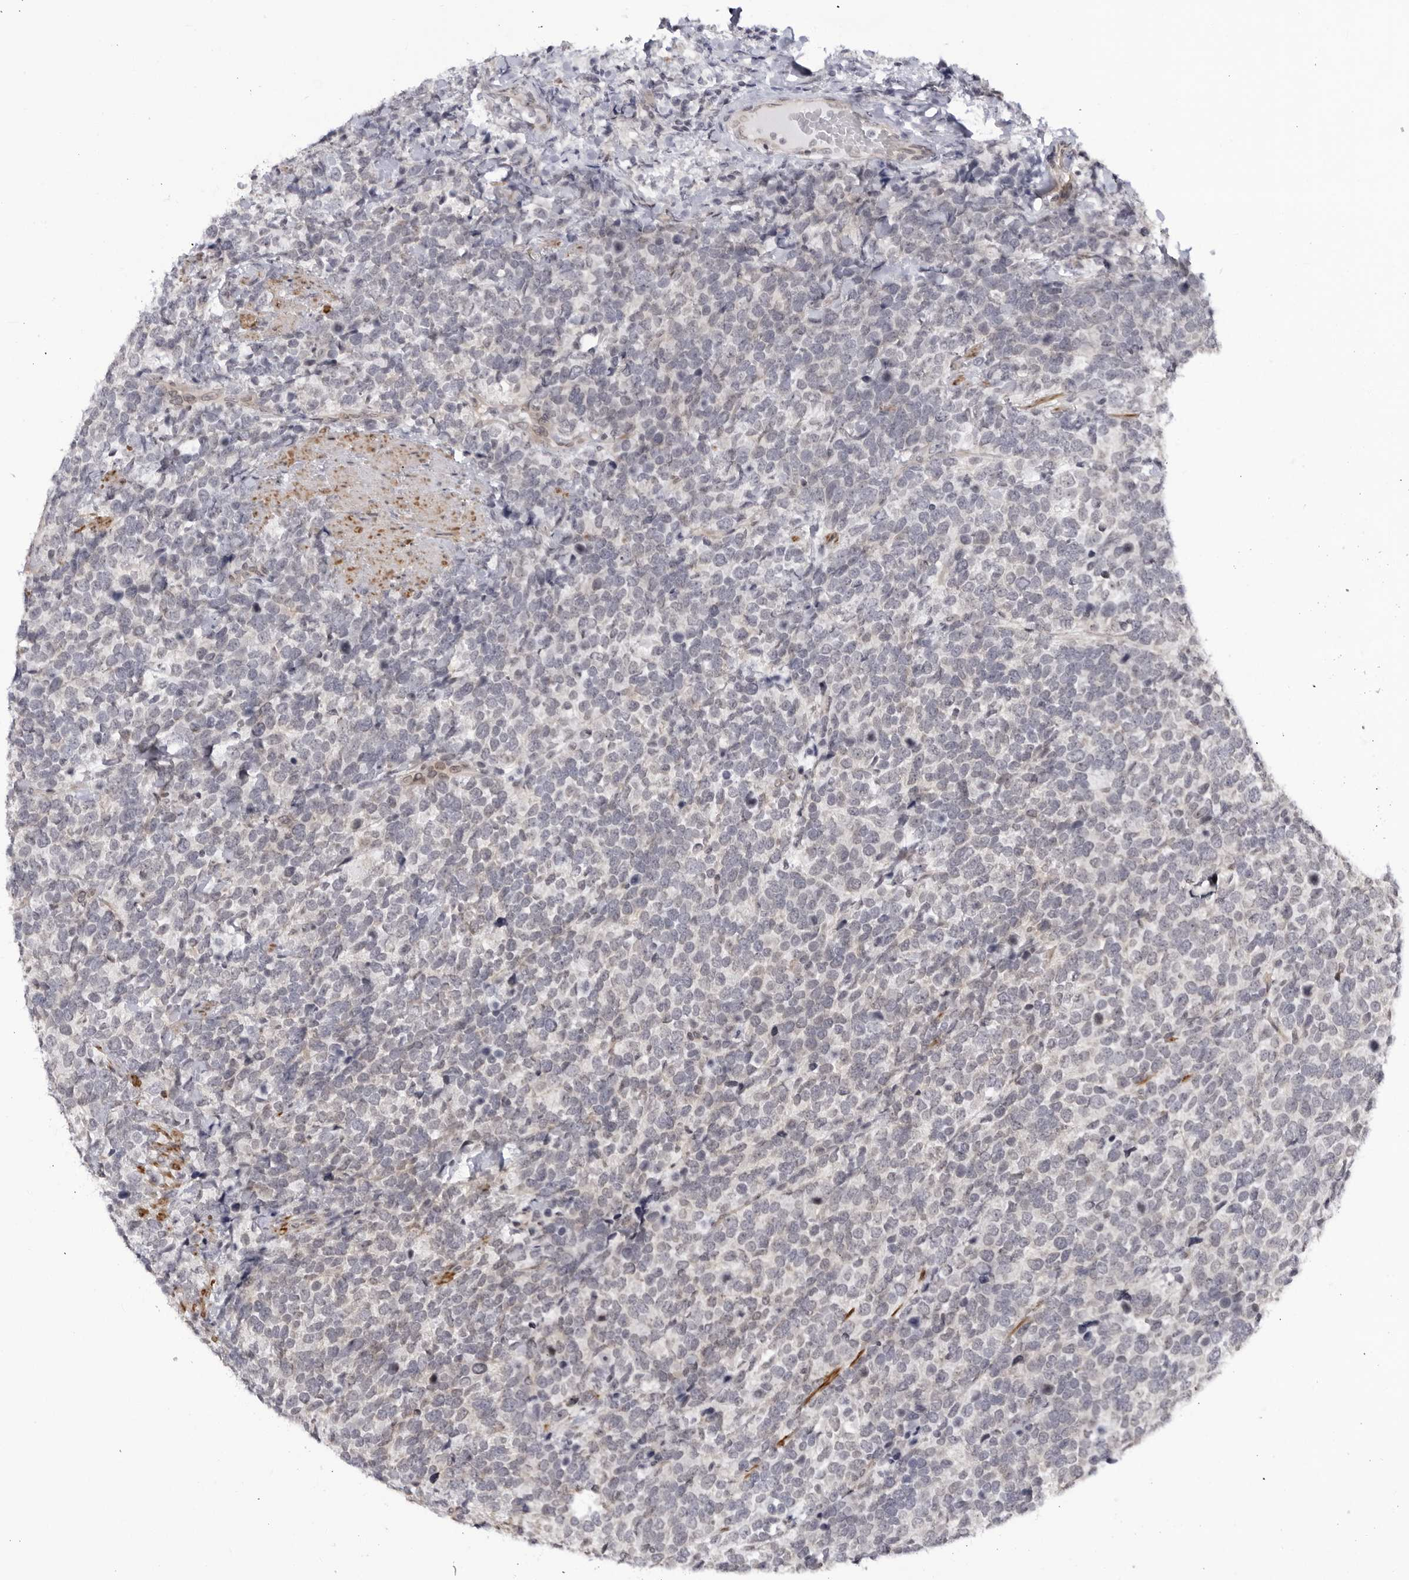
{"staining": {"intensity": "negative", "quantity": "none", "location": "none"}, "tissue": "urothelial cancer", "cell_type": "Tumor cells", "image_type": "cancer", "snomed": [{"axis": "morphology", "description": "Urothelial carcinoma, High grade"}, {"axis": "topography", "description": "Urinary bladder"}], "caption": "This is a photomicrograph of immunohistochemistry (IHC) staining of high-grade urothelial carcinoma, which shows no expression in tumor cells.", "gene": "CNBD1", "patient": {"sex": "female", "age": 82}}